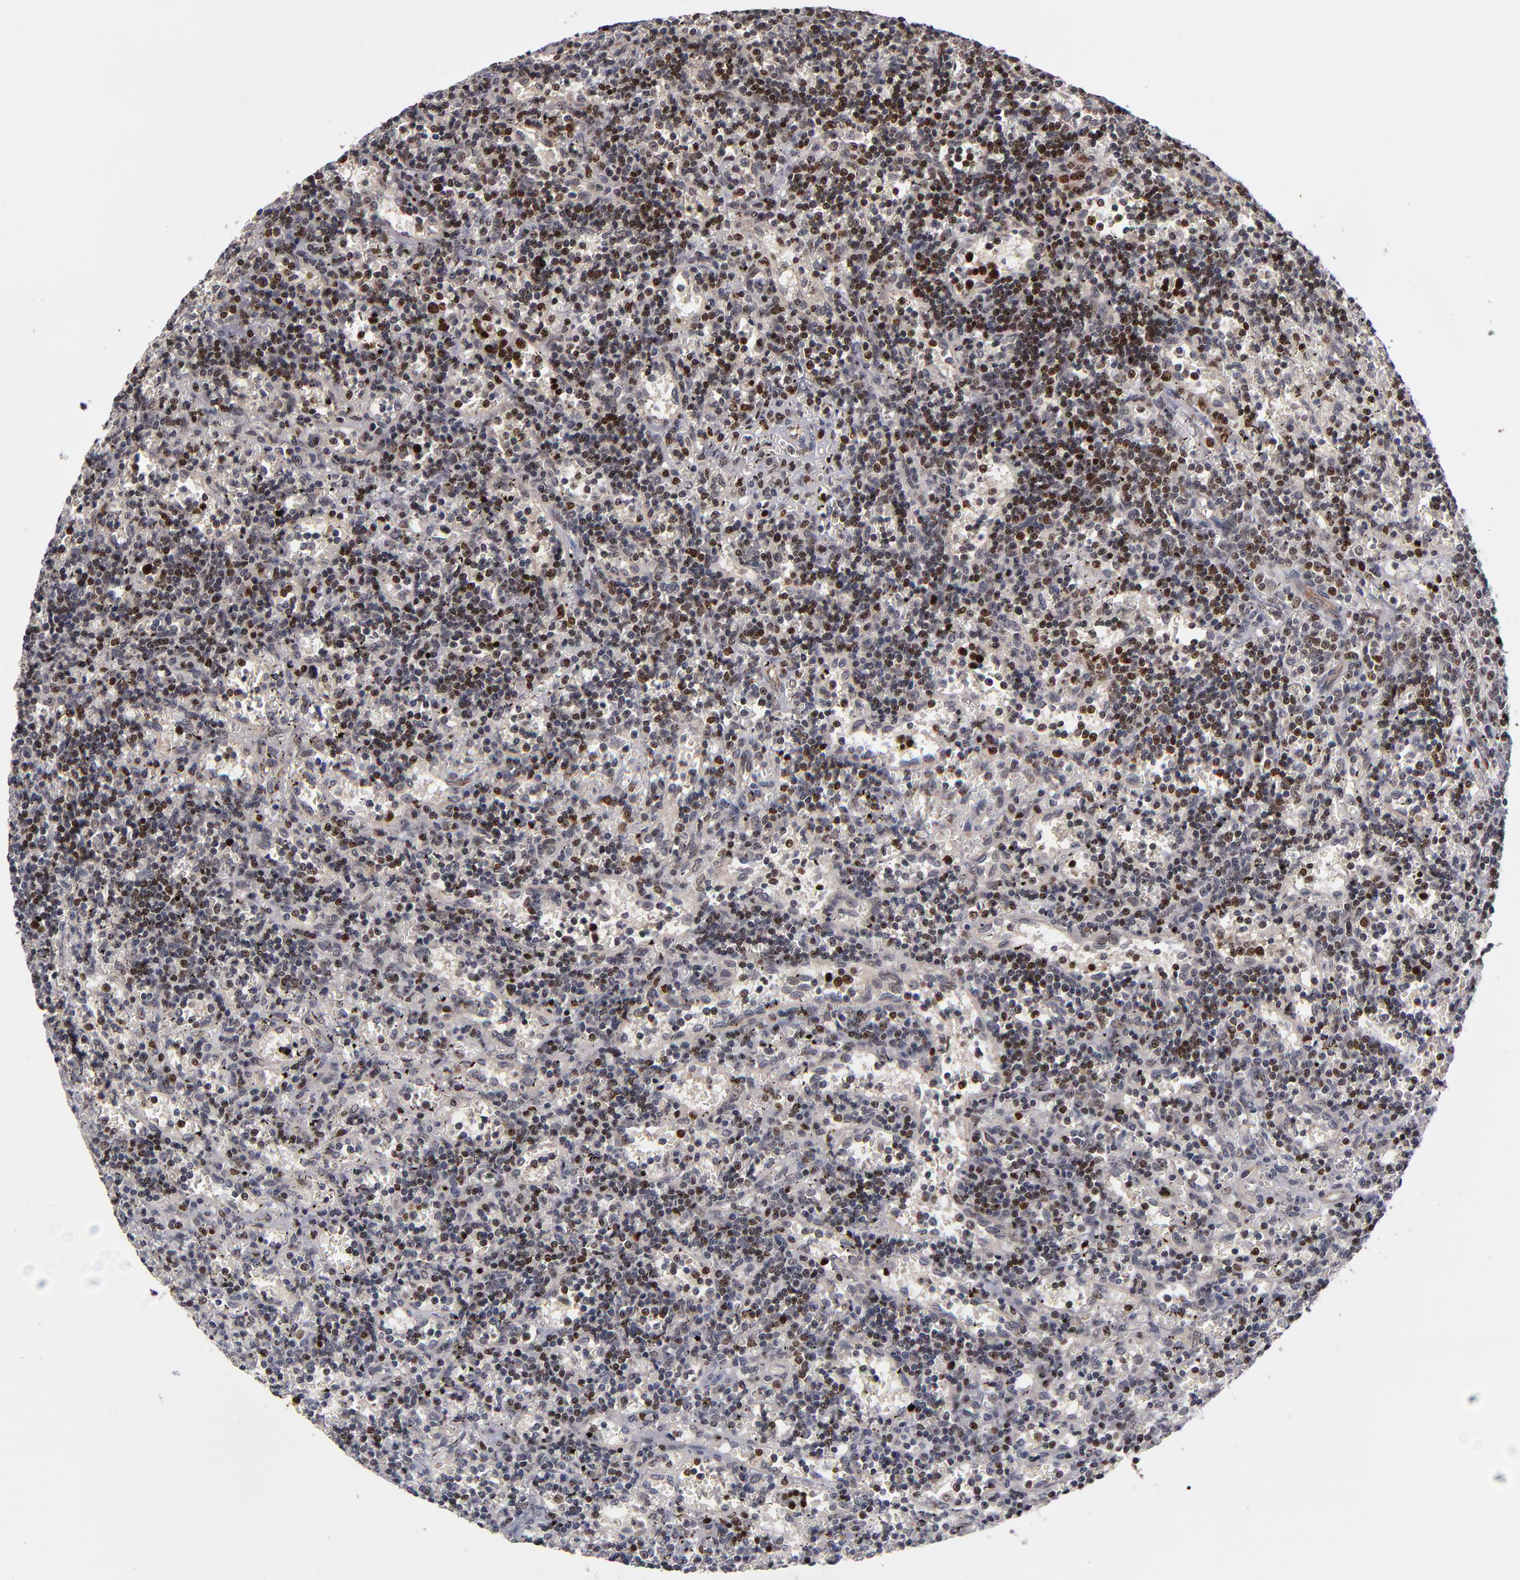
{"staining": {"intensity": "moderate", "quantity": "25%-75%", "location": "nuclear"}, "tissue": "lymphoma", "cell_type": "Tumor cells", "image_type": "cancer", "snomed": [{"axis": "morphology", "description": "Malignant lymphoma, non-Hodgkin's type, Low grade"}, {"axis": "topography", "description": "Spleen"}], "caption": "Immunohistochemical staining of human lymphoma displays medium levels of moderate nuclear protein staining in about 25%-75% of tumor cells. (Brightfield microscopy of DAB IHC at high magnification).", "gene": "KDM6A", "patient": {"sex": "male", "age": 60}}